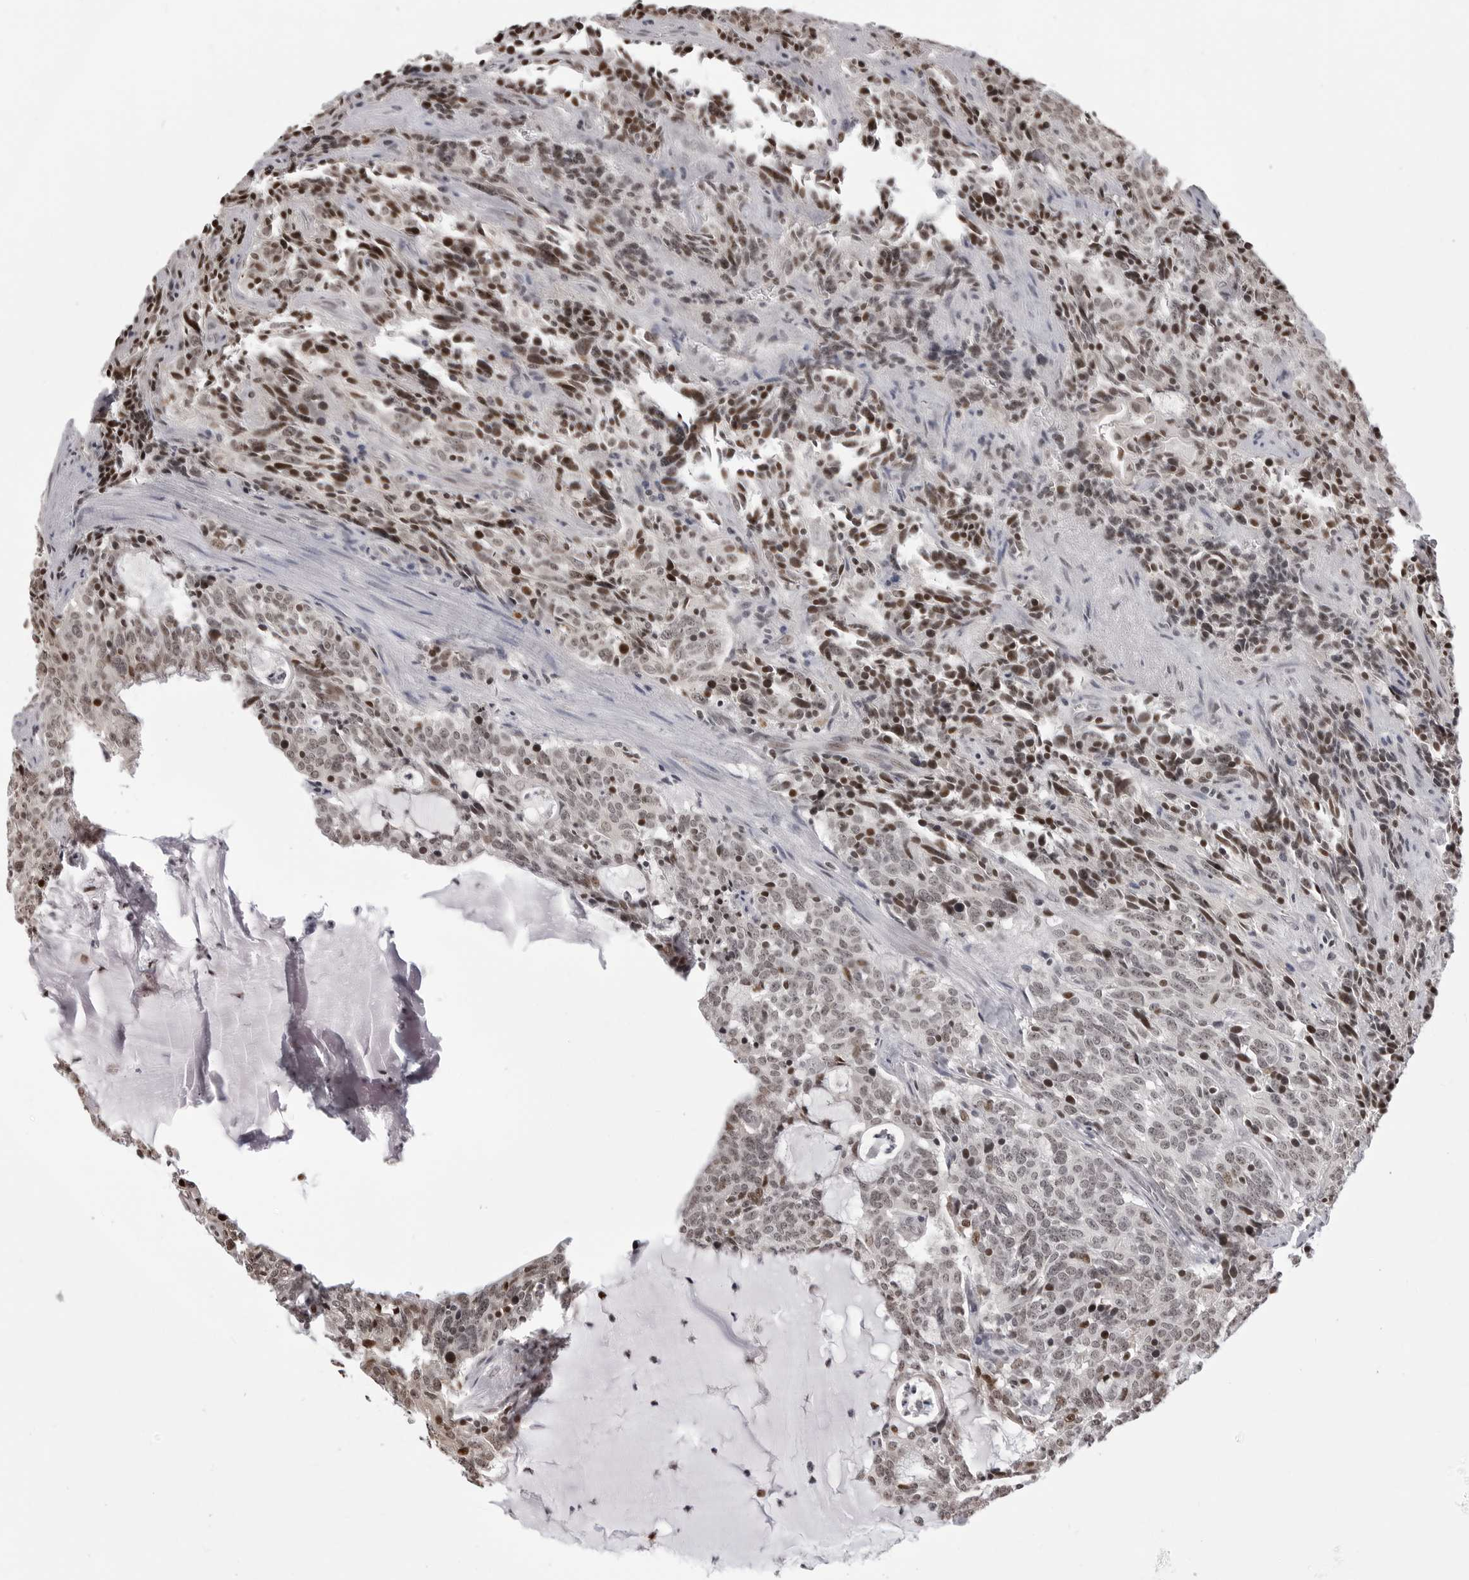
{"staining": {"intensity": "moderate", "quantity": "<25%", "location": "nuclear"}, "tissue": "carcinoid", "cell_type": "Tumor cells", "image_type": "cancer", "snomed": [{"axis": "morphology", "description": "Carcinoid, malignant, NOS"}, {"axis": "topography", "description": "Lung"}], "caption": "Immunohistochemical staining of human carcinoid (malignant) displays low levels of moderate nuclear protein staining in approximately <25% of tumor cells.", "gene": "PHF3", "patient": {"sex": "female", "age": 46}}